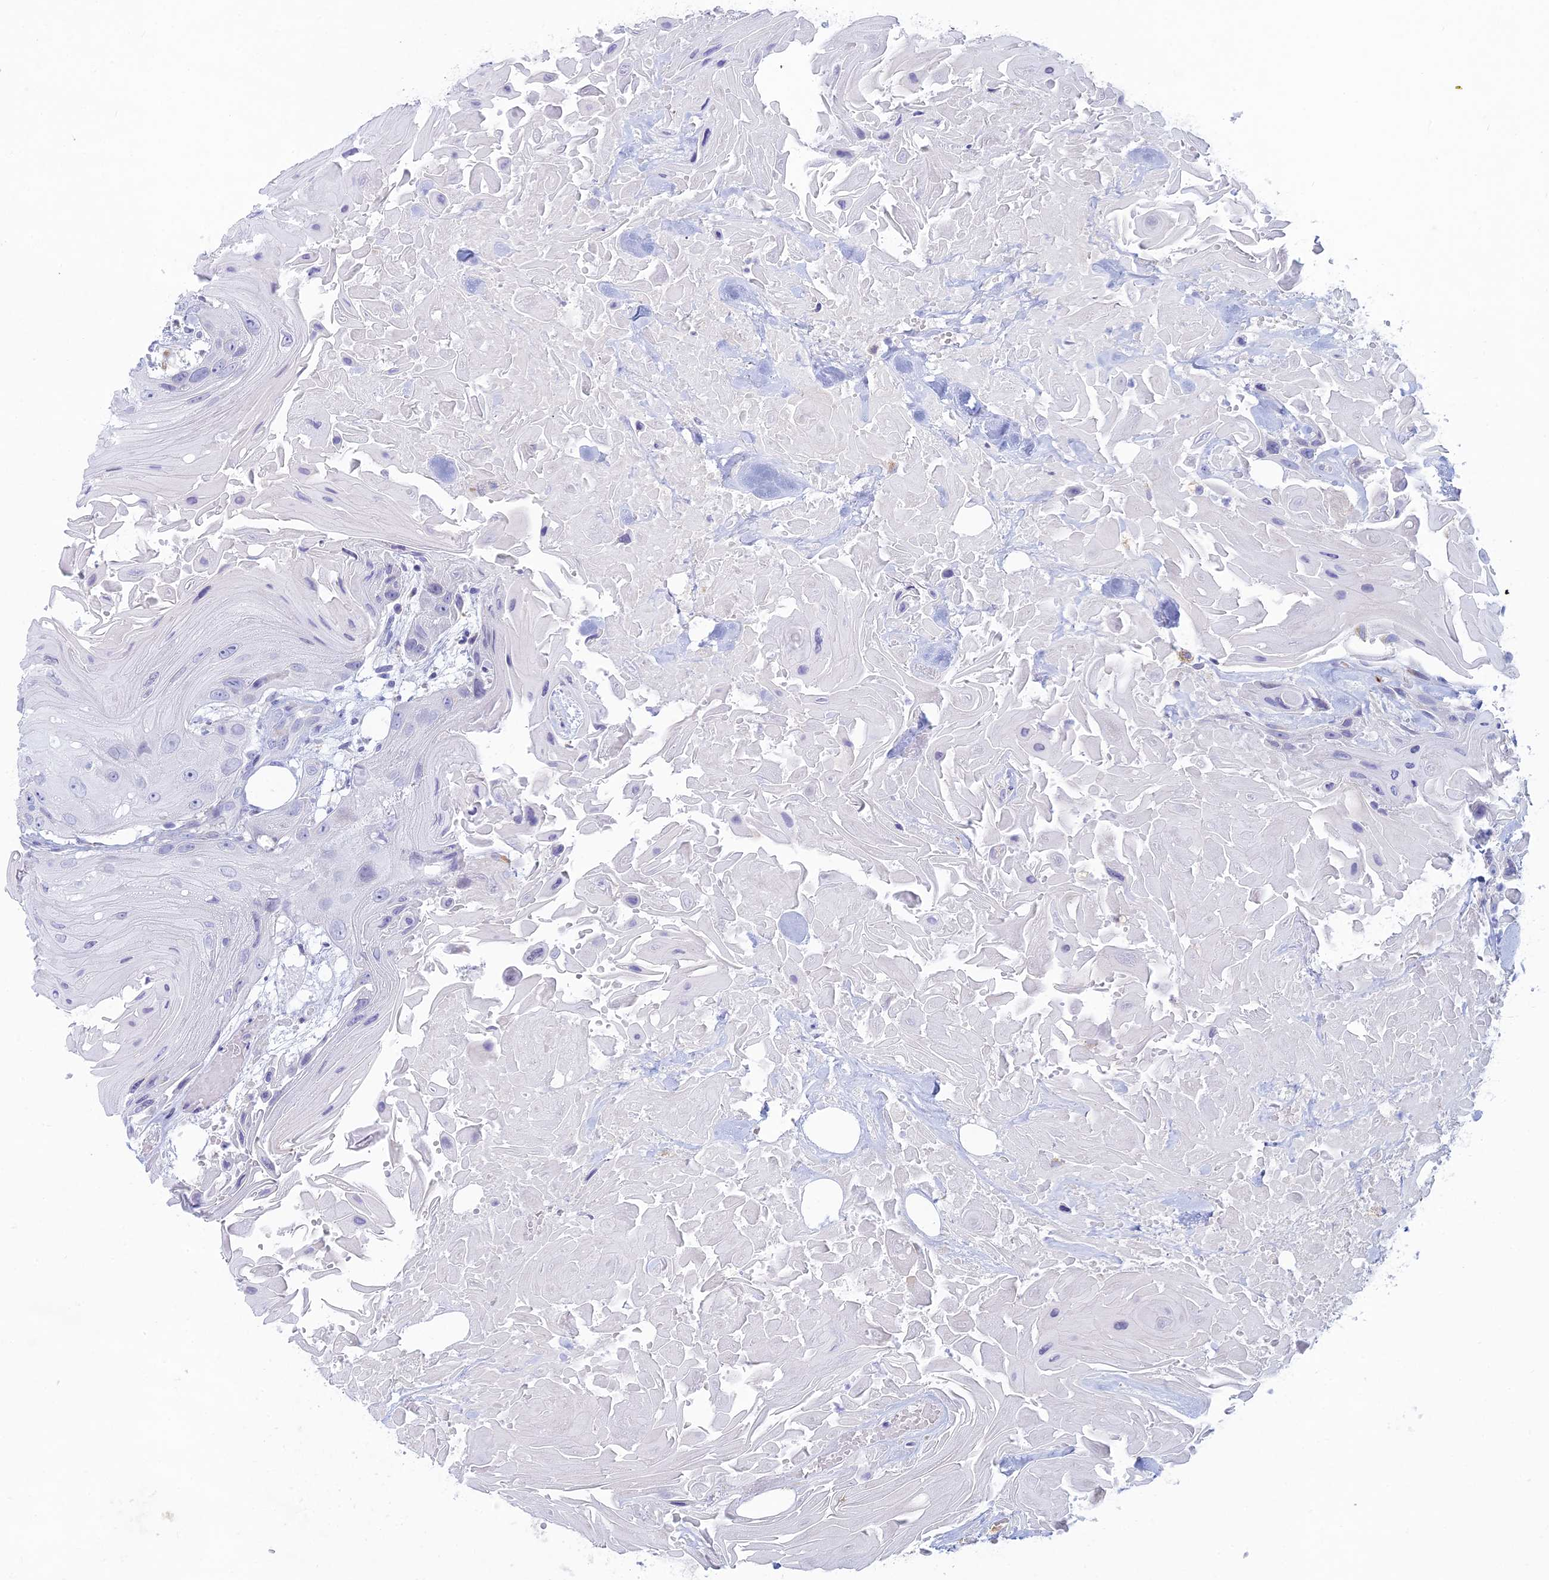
{"staining": {"intensity": "negative", "quantity": "none", "location": "none"}, "tissue": "head and neck cancer", "cell_type": "Tumor cells", "image_type": "cancer", "snomed": [{"axis": "morphology", "description": "Squamous cell carcinoma, NOS"}, {"axis": "topography", "description": "Head-Neck"}], "caption": "Immunohistochemistry photomicrograph of head and neck squamous cell carcinoma stained for a protein (brown), which demonstrates no staining in tumor cells.", "gene": "FERD3L", "patient": {"sex": "male", "age": 81}}